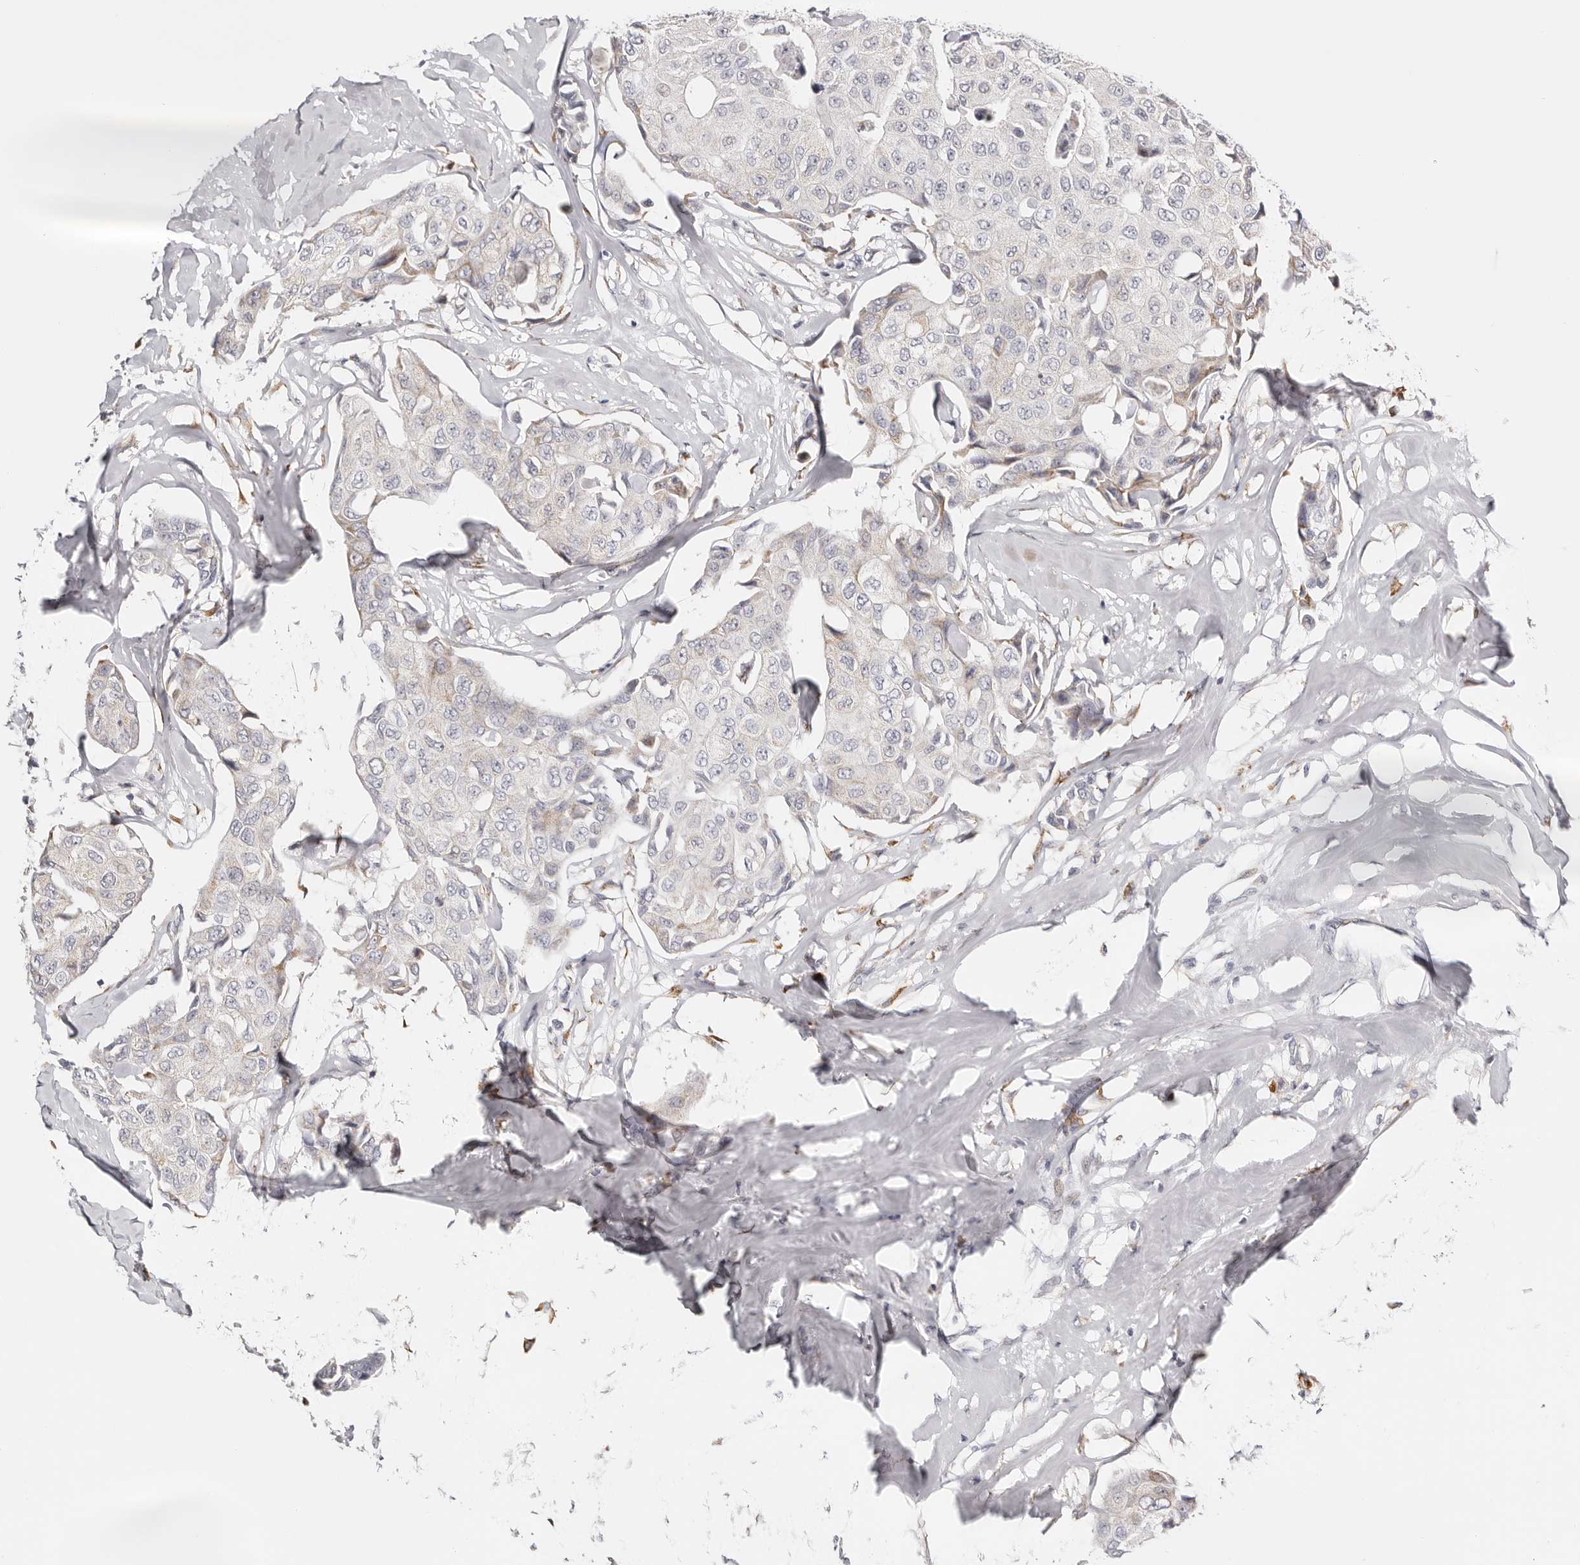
{"staining": {"intensity": "negative", "quantity": "none", "location": "none"}, "tissue": "breast cancer", "cell_type": "Tumor cells", "image_type": "cancer", "snomed": [{"axis": "morphology", "description": "Duct carcinoma"}, {"axis": "topography", "description": "Breast"}], "caption": "An IHC image of invasive ductal carcinoma (breast) is shown. There is no staining in tumor cells of invasive ductal carcinoma (breast).", "gene": "IL32", "patient": {"sex": "female", "age": 80}}